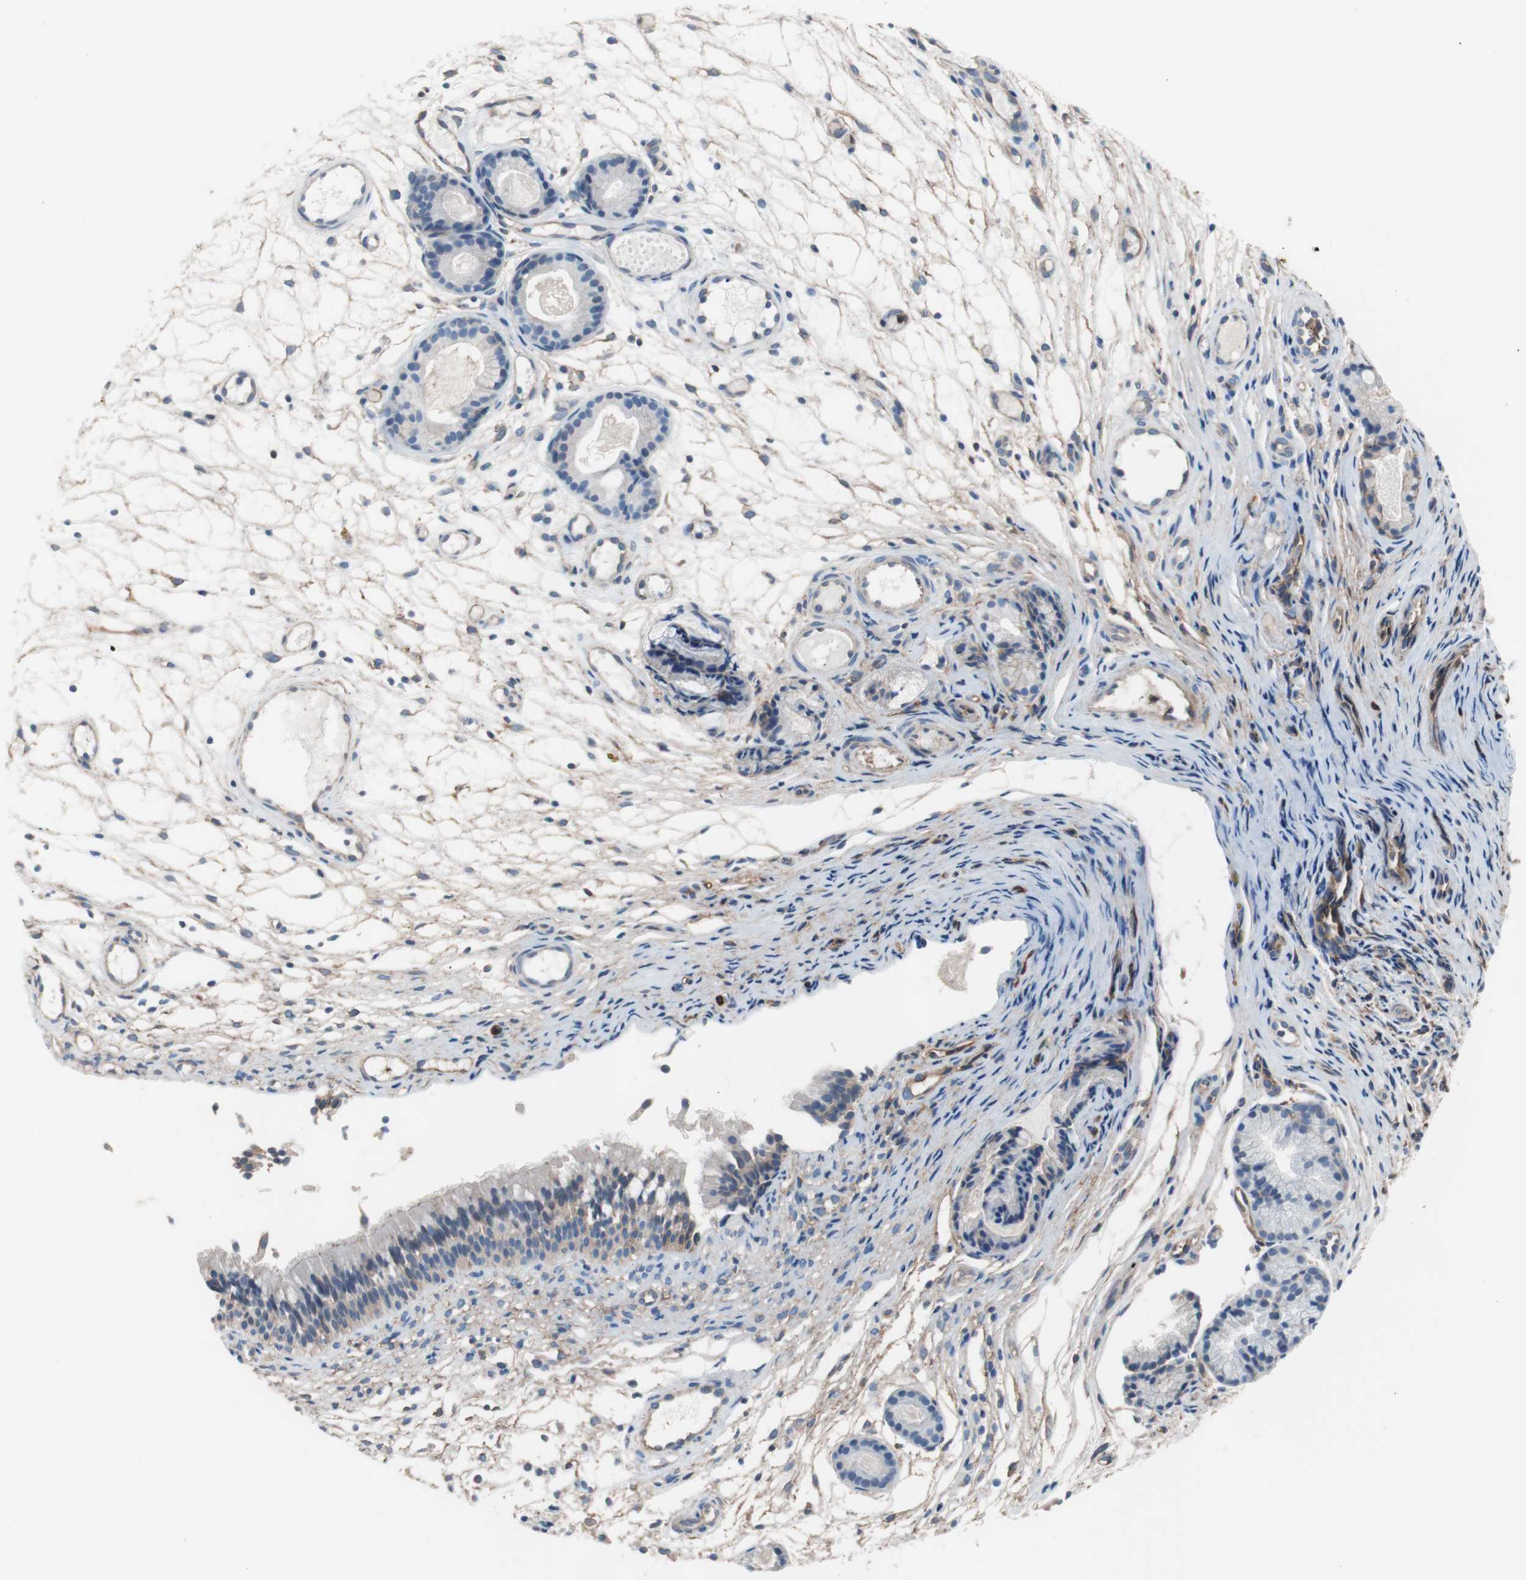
{"staining": {"intensity": "weak", "quantity": "25%-75%", "location": "cytoplasmic/membranous"}, "tissue": "nasopharynx", "cell_type": "Respiratory epithelial cells", "image_type": "normal", "snomed": [{"axis": "morphology", "description": "Normal tissue, NOS"}, {"axis": "topography", "description": "Nasopharynx"}], "caption": "Nasopharynx stained with immunohistochemistry (IHC) reveals weak cytoplasmic/membranous positivity in approximately 25%-75% of respiratory epithelial cells.", "gene": "CD81", "patient": {"sex": "female", "age": 54}}